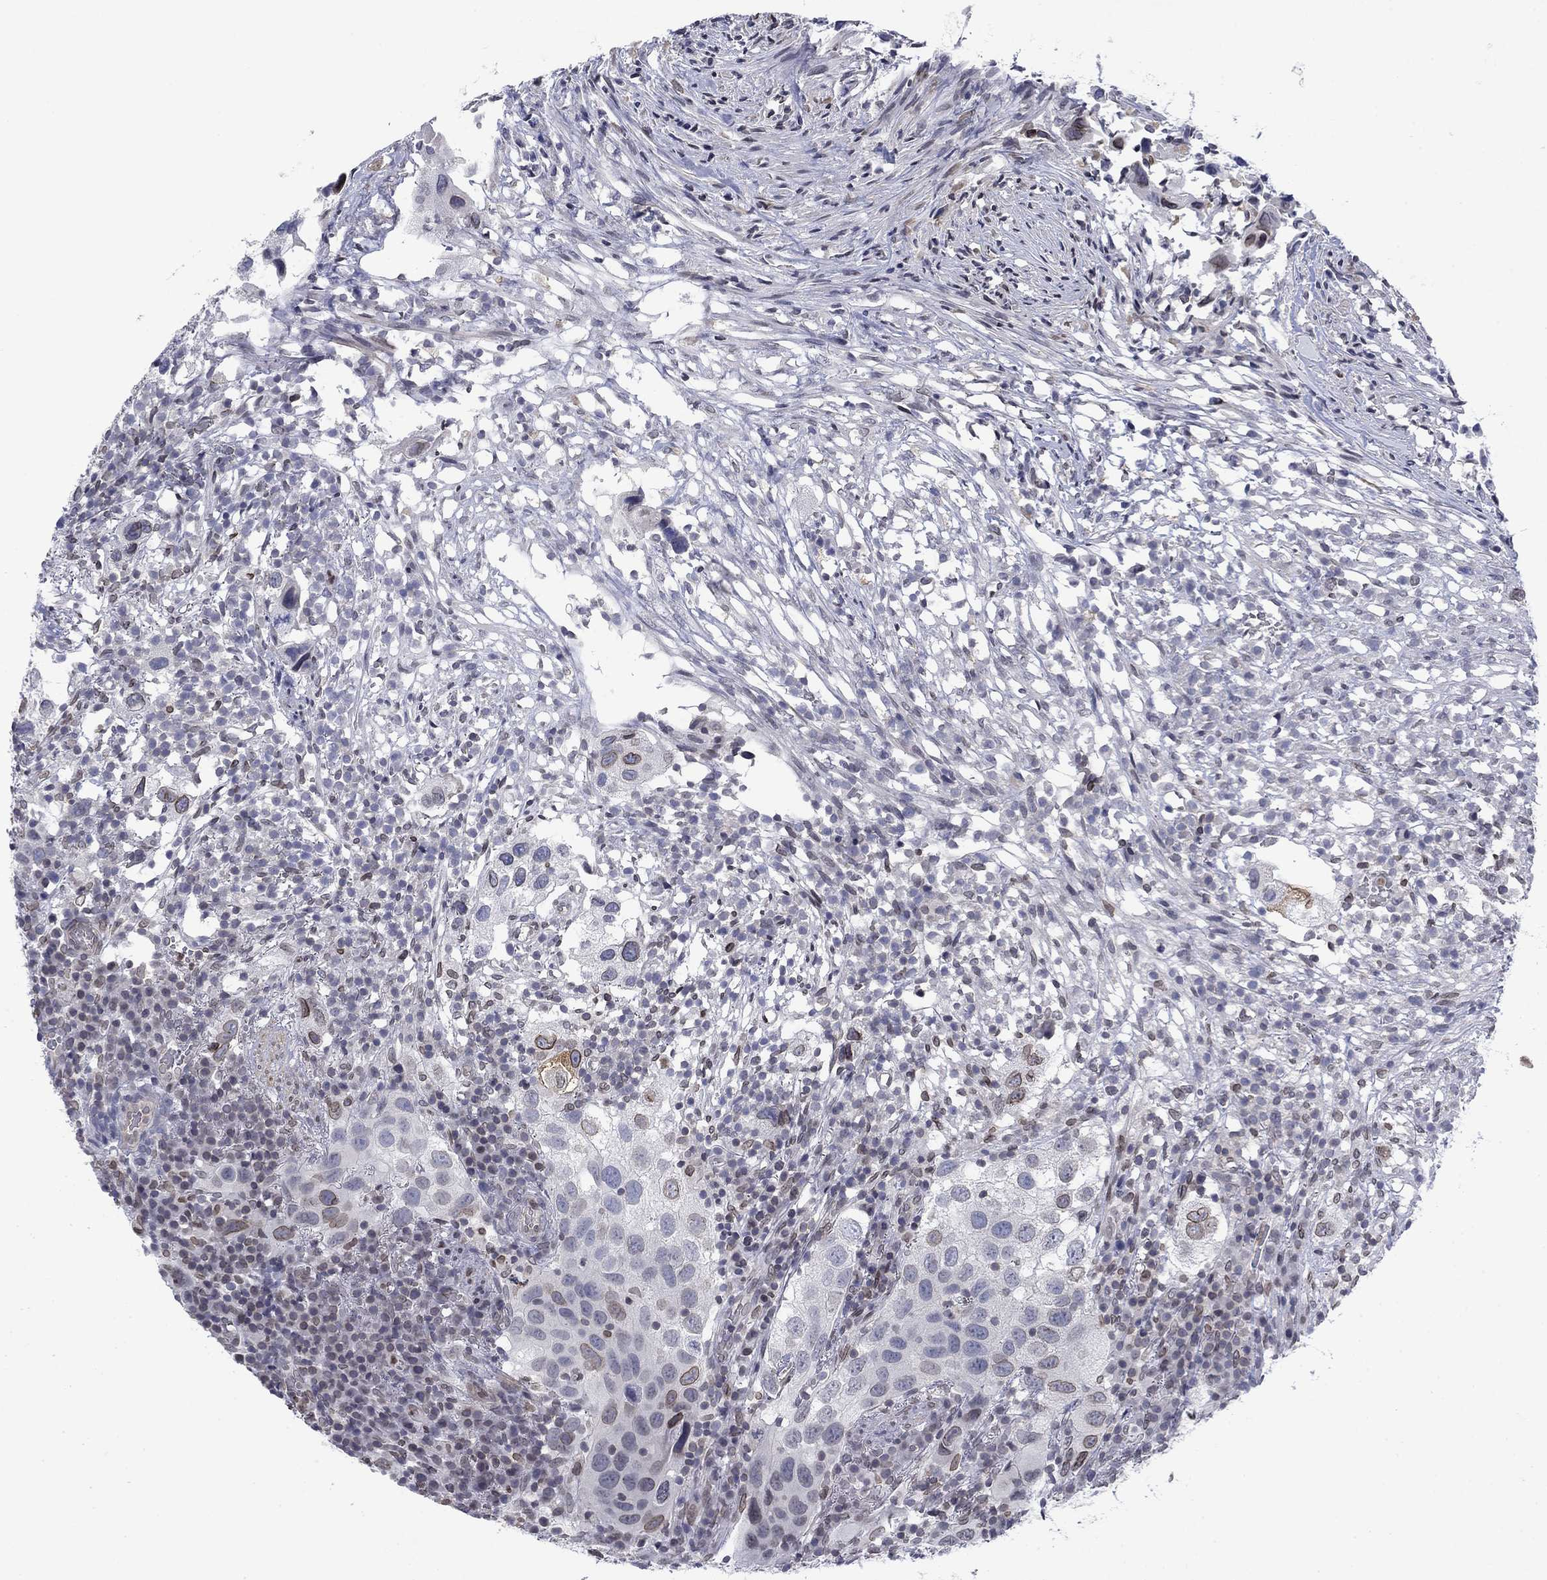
{"staining": {"intensity": "strong", "quantity": "<25%", "location": "cytoplasmic/membranous,nuclear"}, "tissue": "urothelial cancer", "cell_type": "Tumor cells", "image_type": "cancer", "snomed": [{"axis": "morphology", "description": "Urothelial carcinoma, High grade"}, {"axis": "topography", "description": "Urinary bladder"}], "caption": "An image of high-grade urothelial carcinoma stained for a protein displays strong cytoplasmic/membranous and nuclear brown staining in tumor cells.", "gene": "TOR1AIP1", "patient": {"sex": "male", "age": 79}}